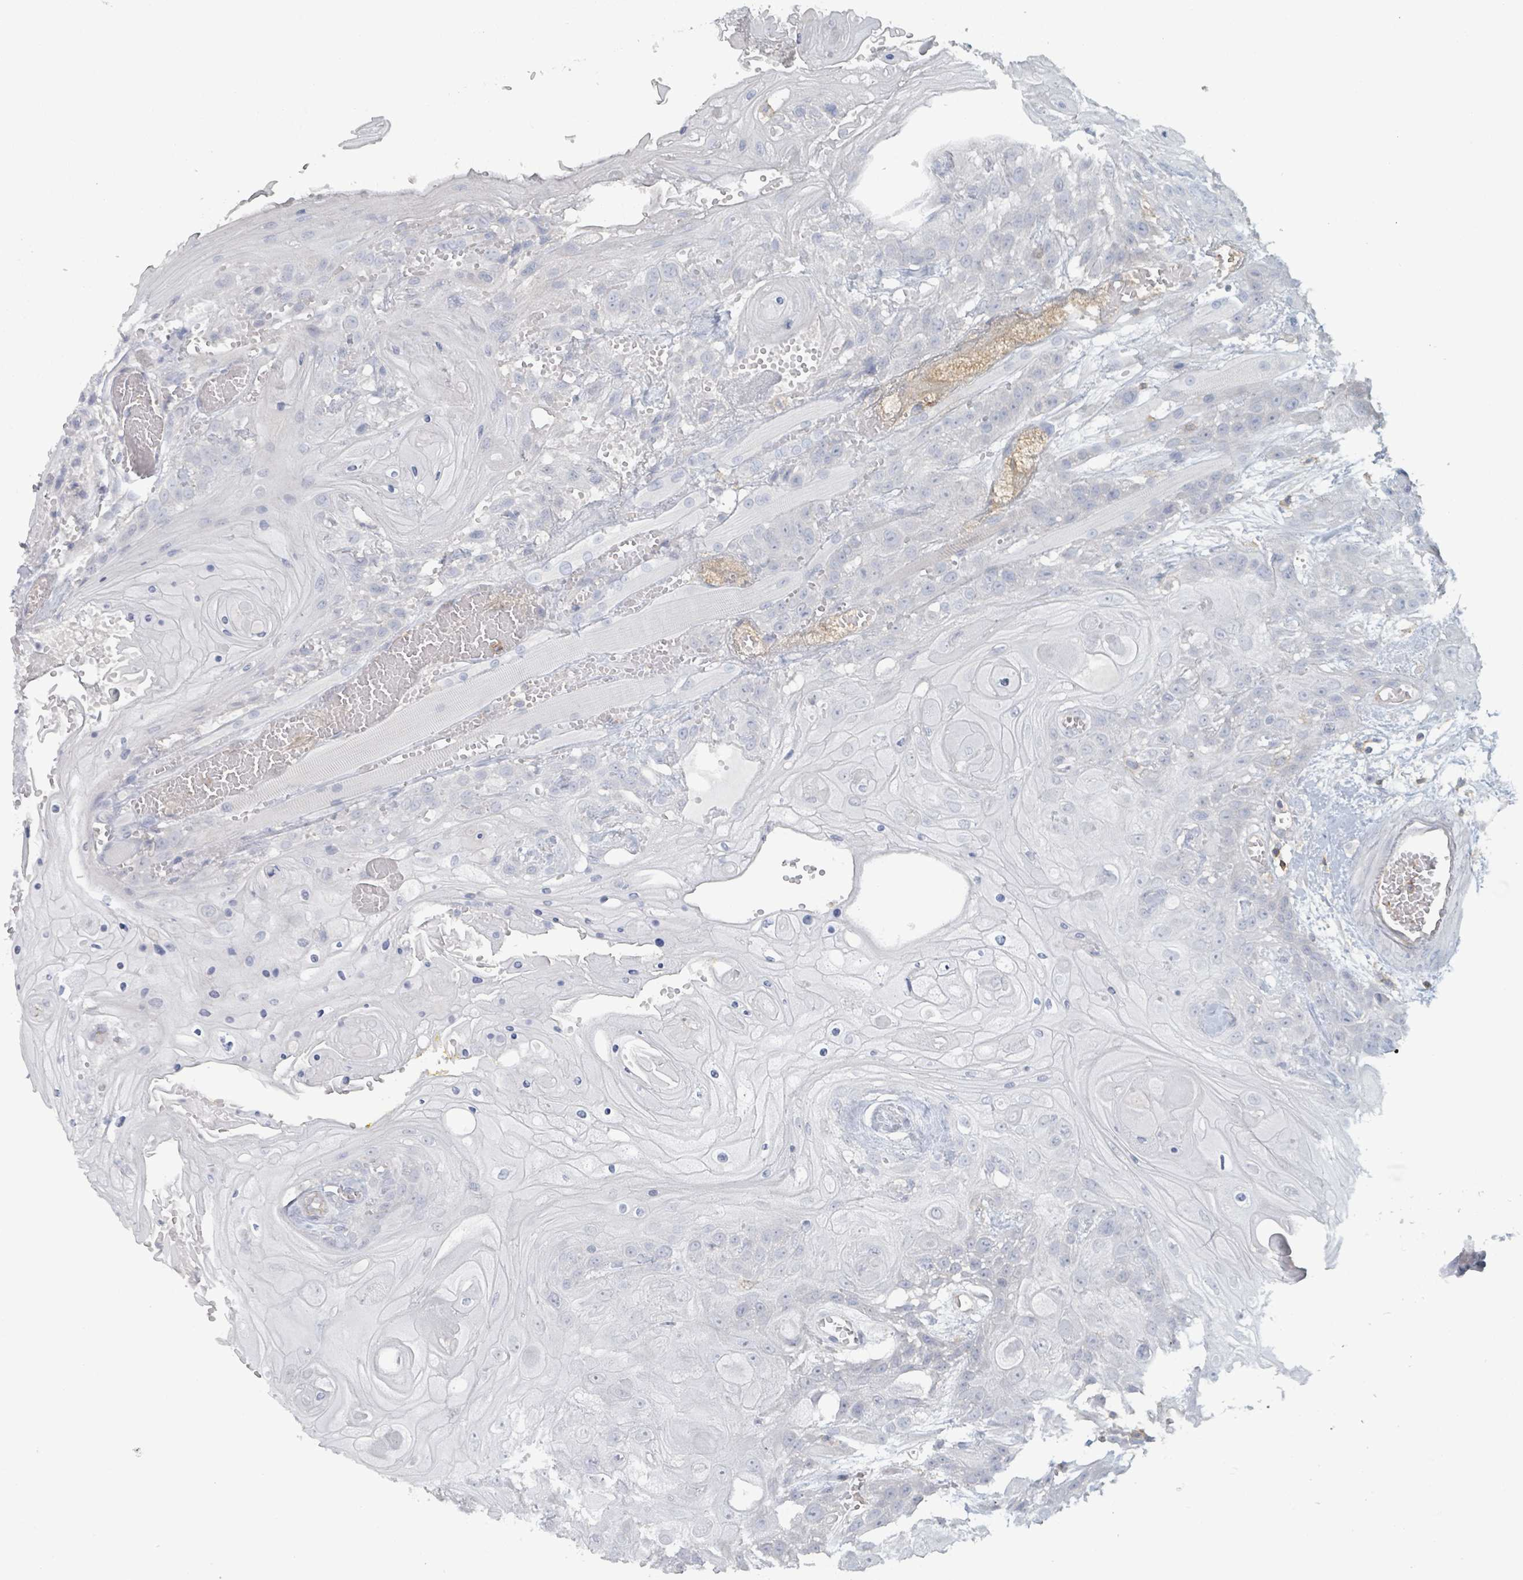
{"staining": {"intensity": "negative", "quantity": "none", "location": "none"}, "tissue": "head and neck cancer", "cell_type": "Tumor cells", "image_type": "cancer", "snomed": [{"axis": "morphology", "description": "Squamous cell carcinoma, NOS"}, {"axis": "topography", "description": "Head-Neck"}], "caption": "Tumor cells show no significant positivity in squamous cell carcinoma (head and neck).", "gene": "TNFRSF14", "patient": {"sex": "female", "age": 43}}